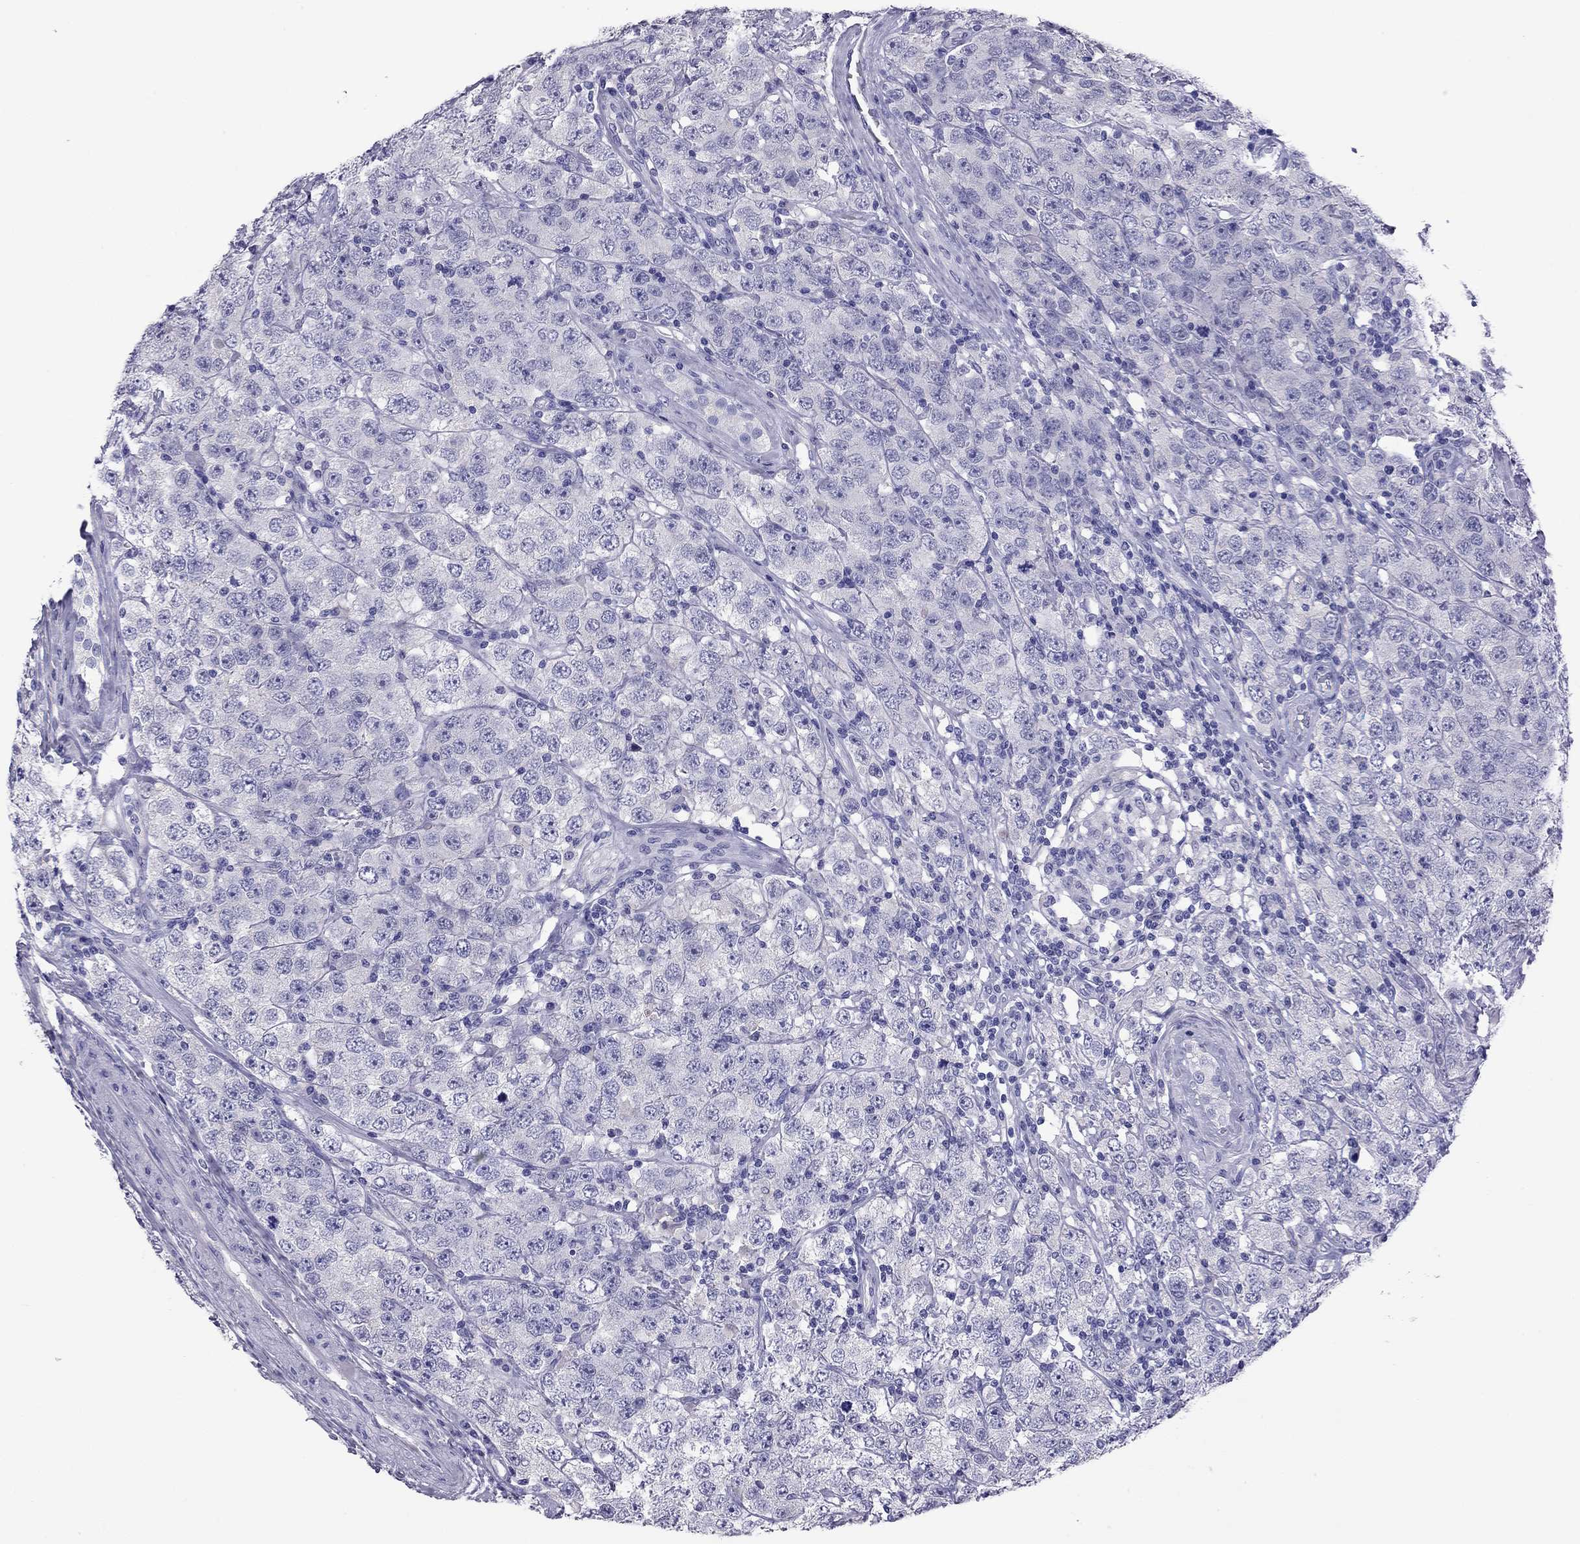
{"staining": {"intensity": "negative", "quantity": "none", "location": "none"}, "tissue": "testis cancer", "cell_type": "Tumor cells", "image_type": "cancer", "snomed": [{"axis": "morphology", "description": "Seminoma, NOS"}, {"axis": "topography", "description": "Testis"}], "caption": "DAB immunohistochemical staining of human testis cancer shows no significant expression in tumor cells.", "gene": "ODF4", "patient": {"sex": "male", "age": 52}}